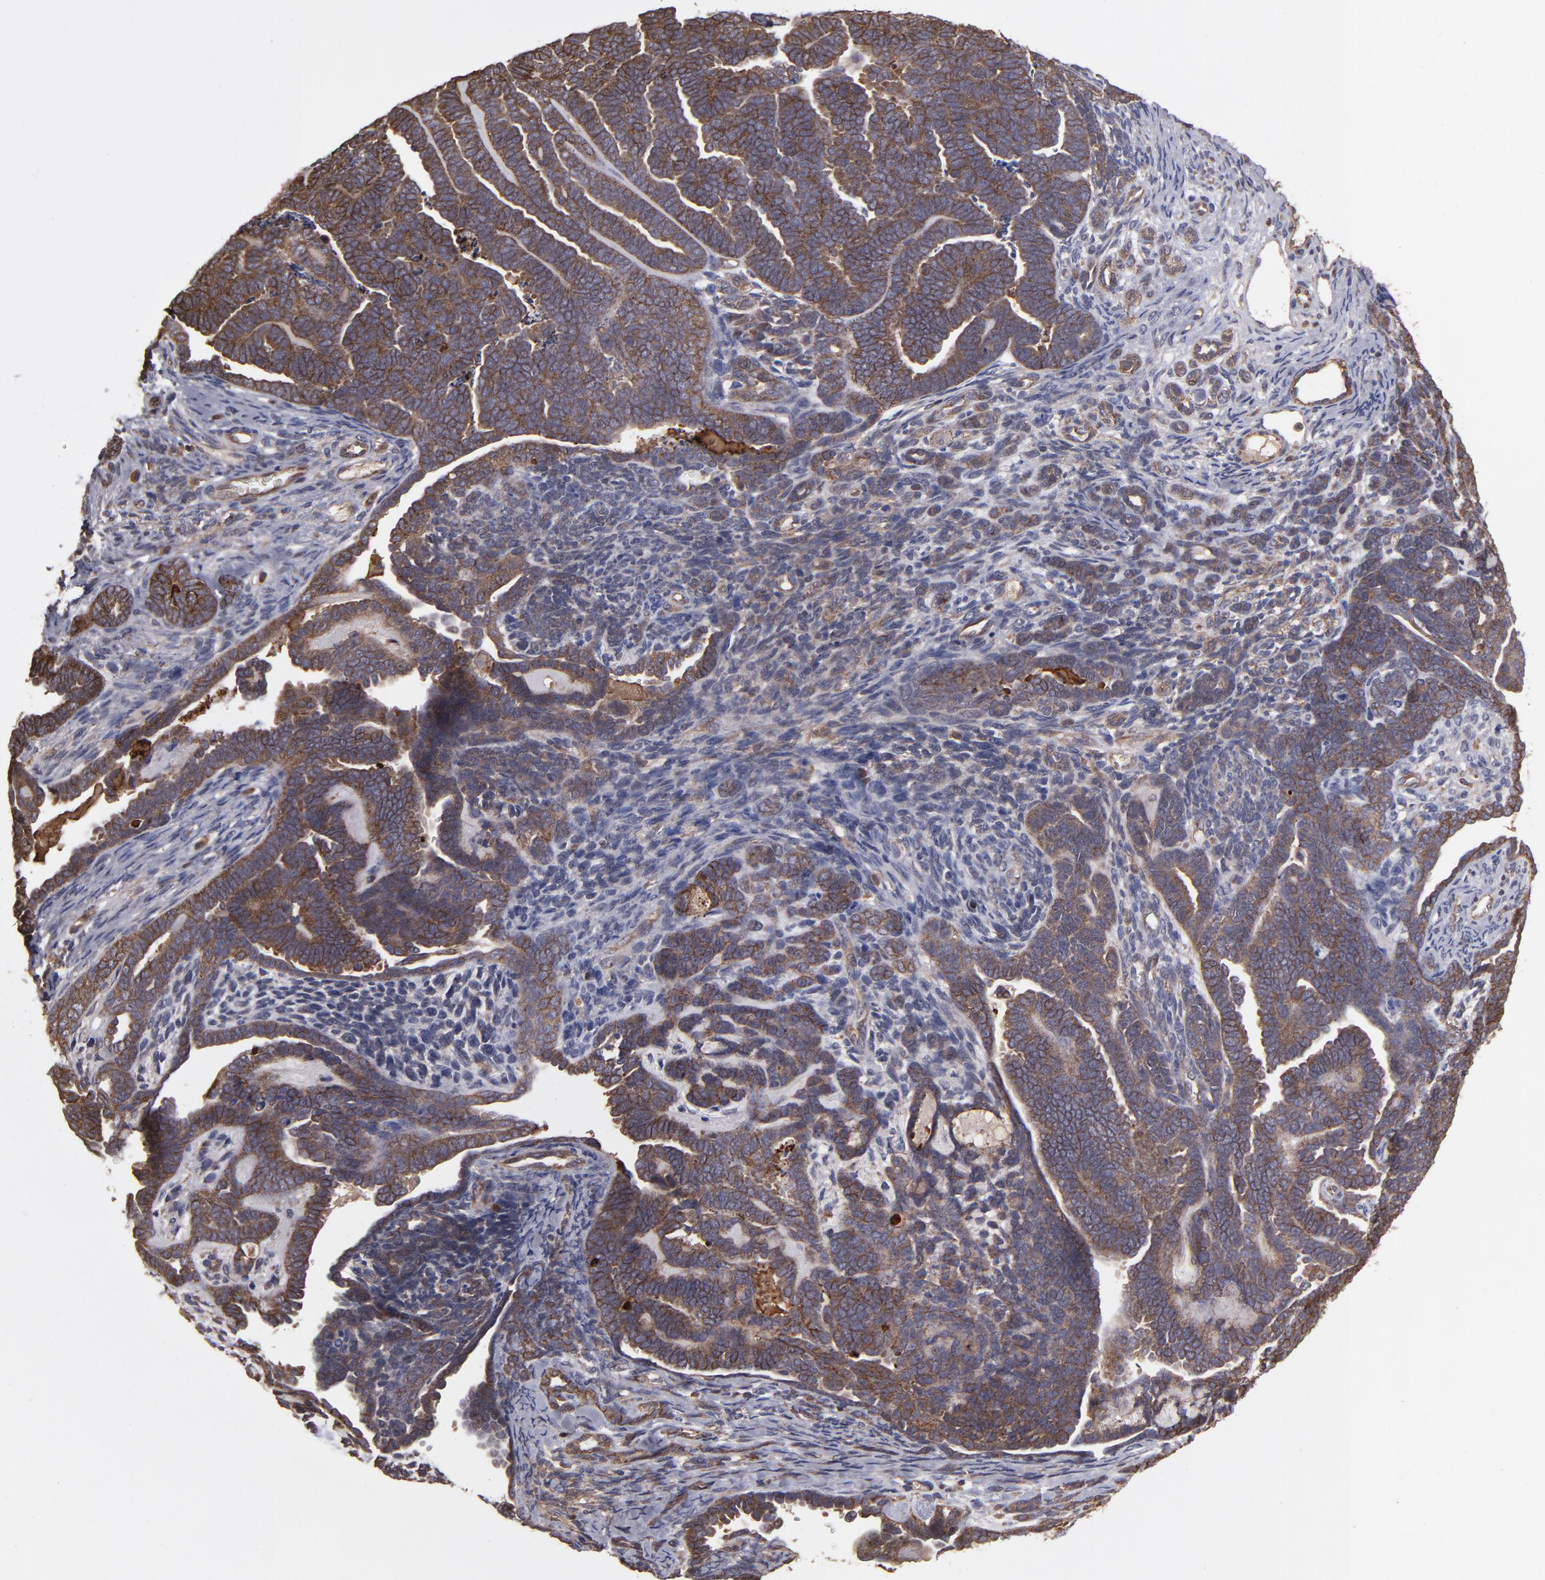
{"staining": {"intensity": "moderate", "quantity": ">75%", "location": "cytoplasmic/membranous"}, "tissue": "endometrial cancer", "cell_type": "Tumor cells", "image_type": "cancer", "snomed": [{"axis": "morphology", "description": "Neoplasm, malignant, NOS"}, {"axis": "topography", "description": "Endometrium"}], "caption": "Protein analysis of endometrial neoplasm (malignant) tissue demonstrates moderate cytoplasmic/membranous positivity in approximately >75% of tumor cells. Nuclei are stained in blue.", "gene": "RPS6KA6", "patient": {"sex": "female", "age": 74}}